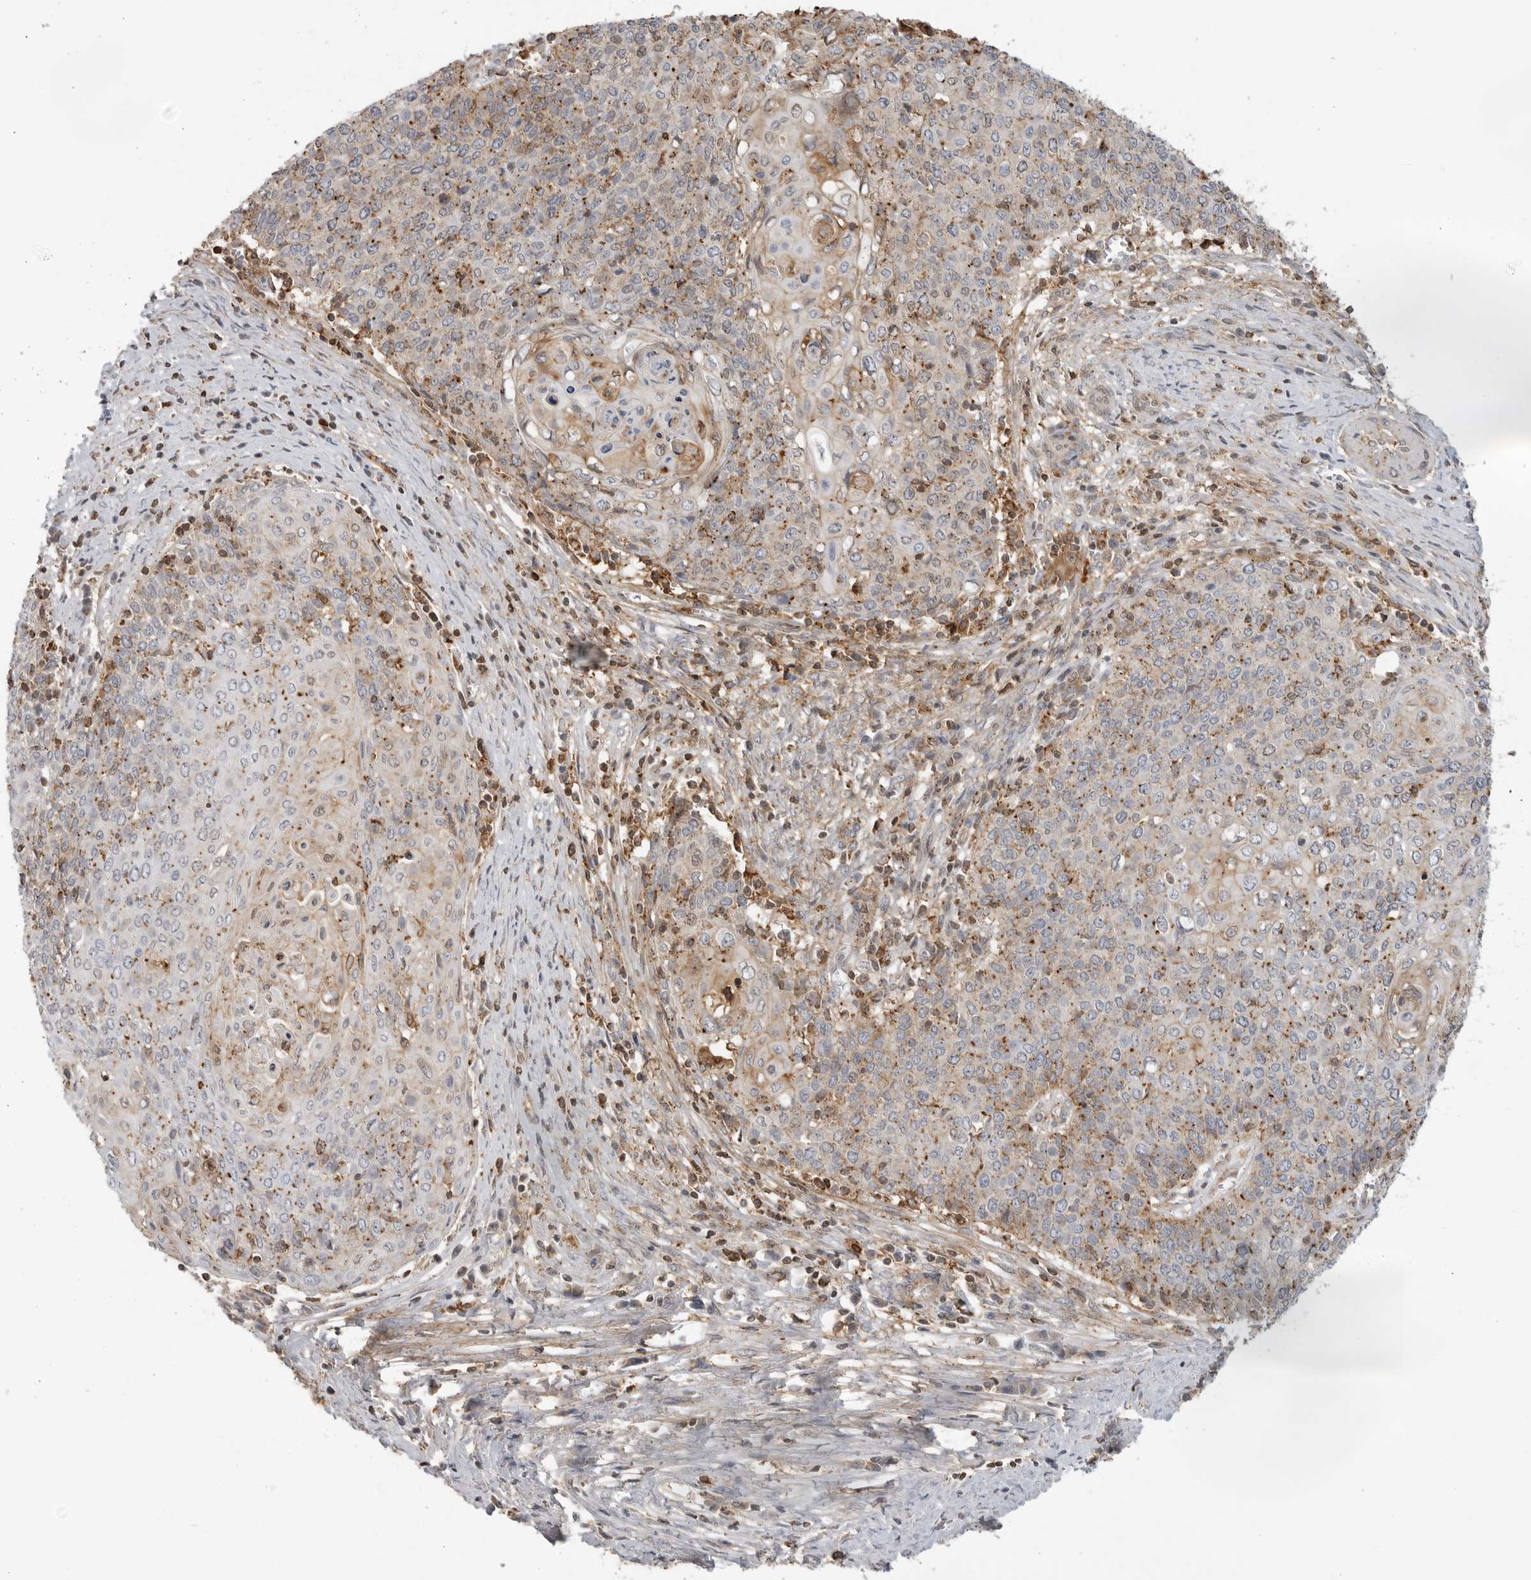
{"staining": {"intensity": "weak", "quantity": ">75%", "location": "cytoplasmic/membranous"}, "tissue": "cervical cancer", "cell_type": "Tumor cells", "image_type": "cancer", "snomed": [{"axis": "morphology", "description": "Squamous cell carcinoma, NOS"}, {"axis": "topography", "description": "Cervix"}], "caption": "Immunohistochemistry (IHC) micrograph of human cervical cancer (squamous cell carcinoma) stained for a protein (brown), which exhibits low levels of weak cytoplasmic/membranous staining in about >75% of tumor cells.", "gene": "ANXA11", "patient": {"sex": "female", "age": 39}}